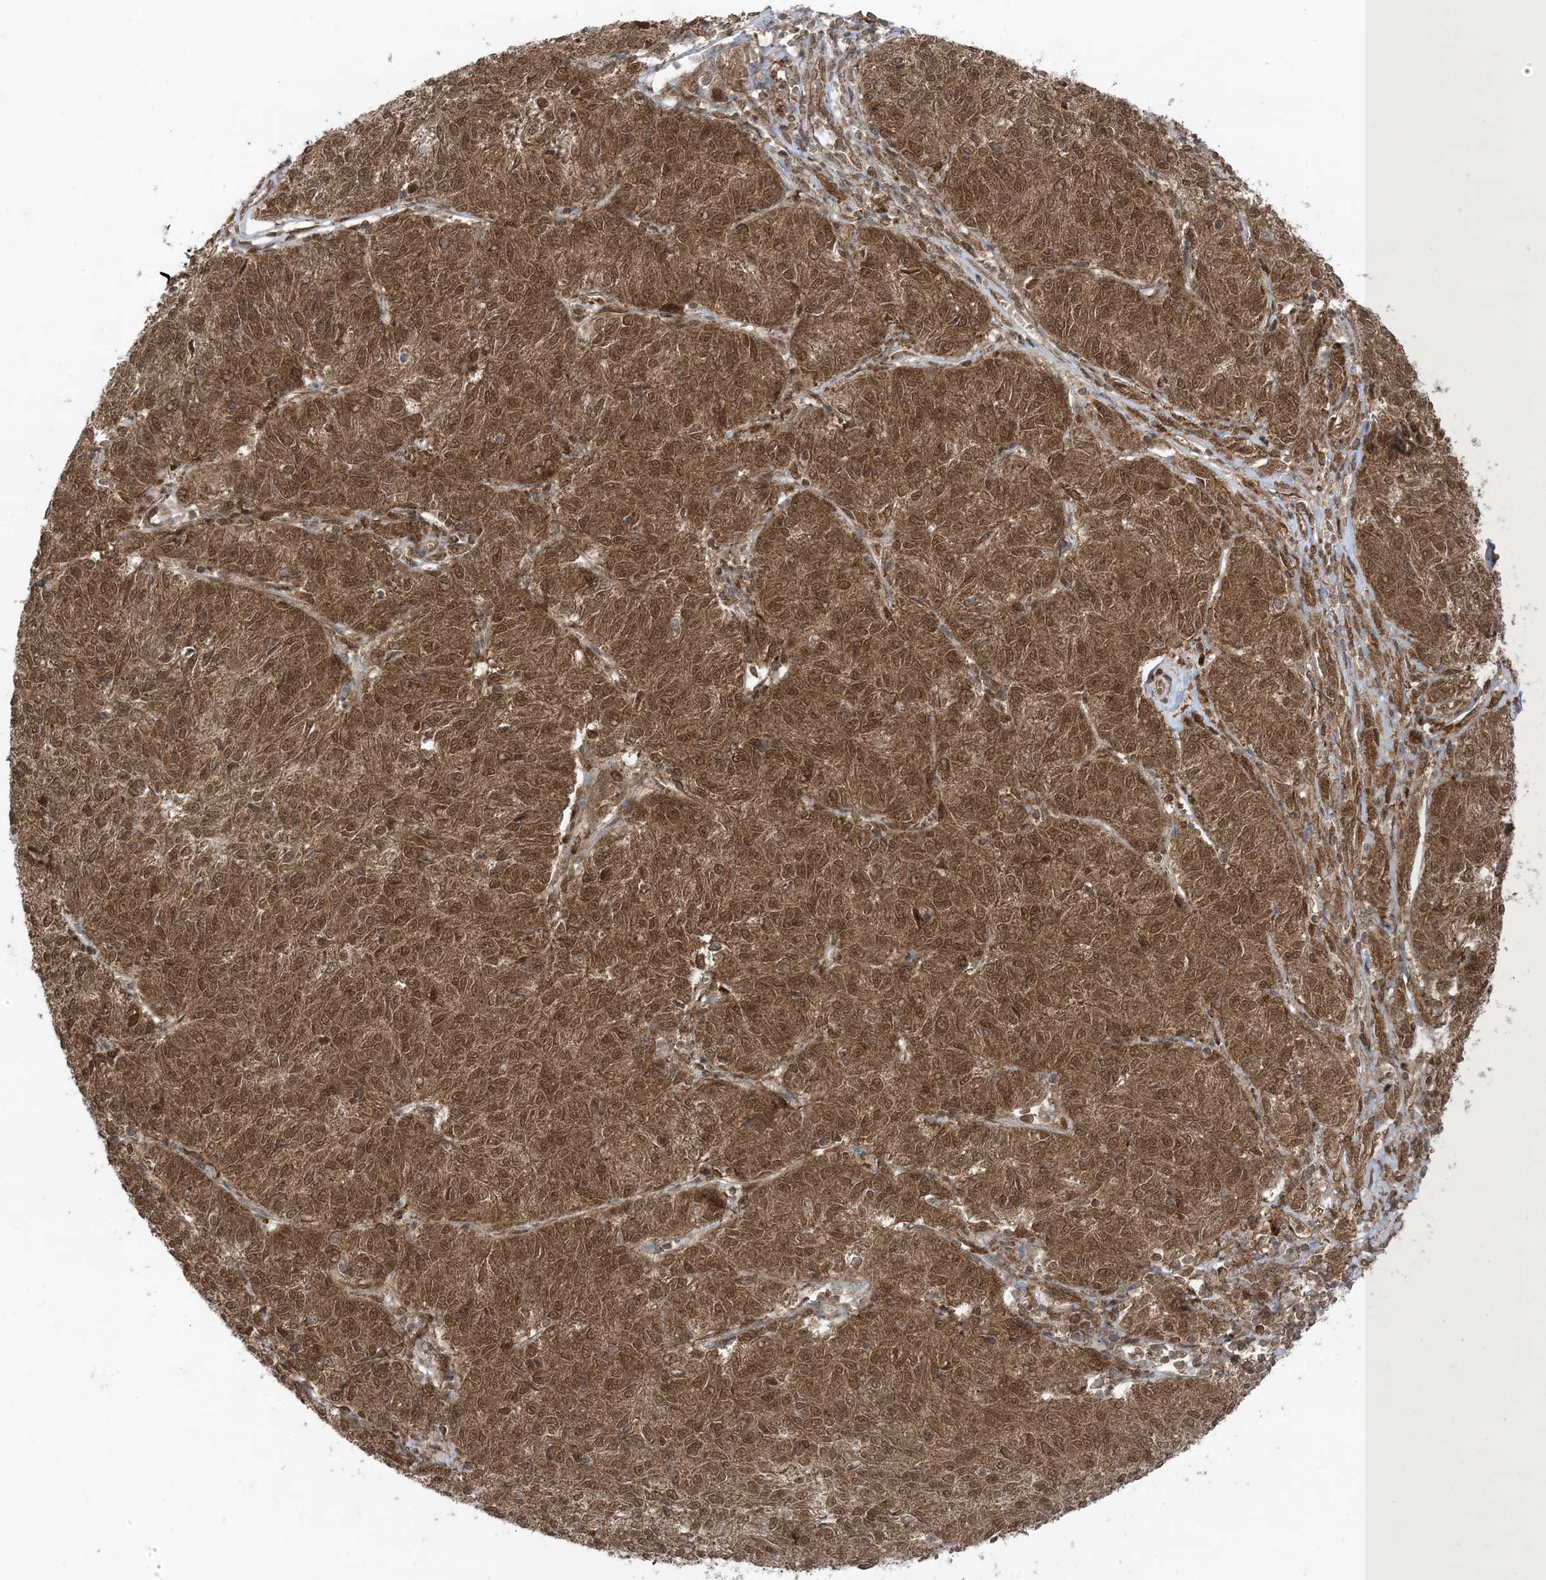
{"staining": {"intensity": "moderate", "quantity": ">75%", "location": "cytoplasmic/membranous,nuclear"}, "tissue": "melanoma", "cell_type": "Tumor cells", "image_type": "cancer", "snomed": [{"axis": "morphology", "description": "Malignant melanoma, NOS"}, {"axis": "topography", "description": "Skin"}], "caption": "The image shows immunohistochemical staining of malignant melanoma. There is moderate cytoplasmic/membranous and nuclear expression is appreciated in approximately >75% of tumor cells. (Brightfield microscopy of DAB IHC at high magnification).", "gene": "PTPA", "patient": {"sex": "female", "age": 72}}